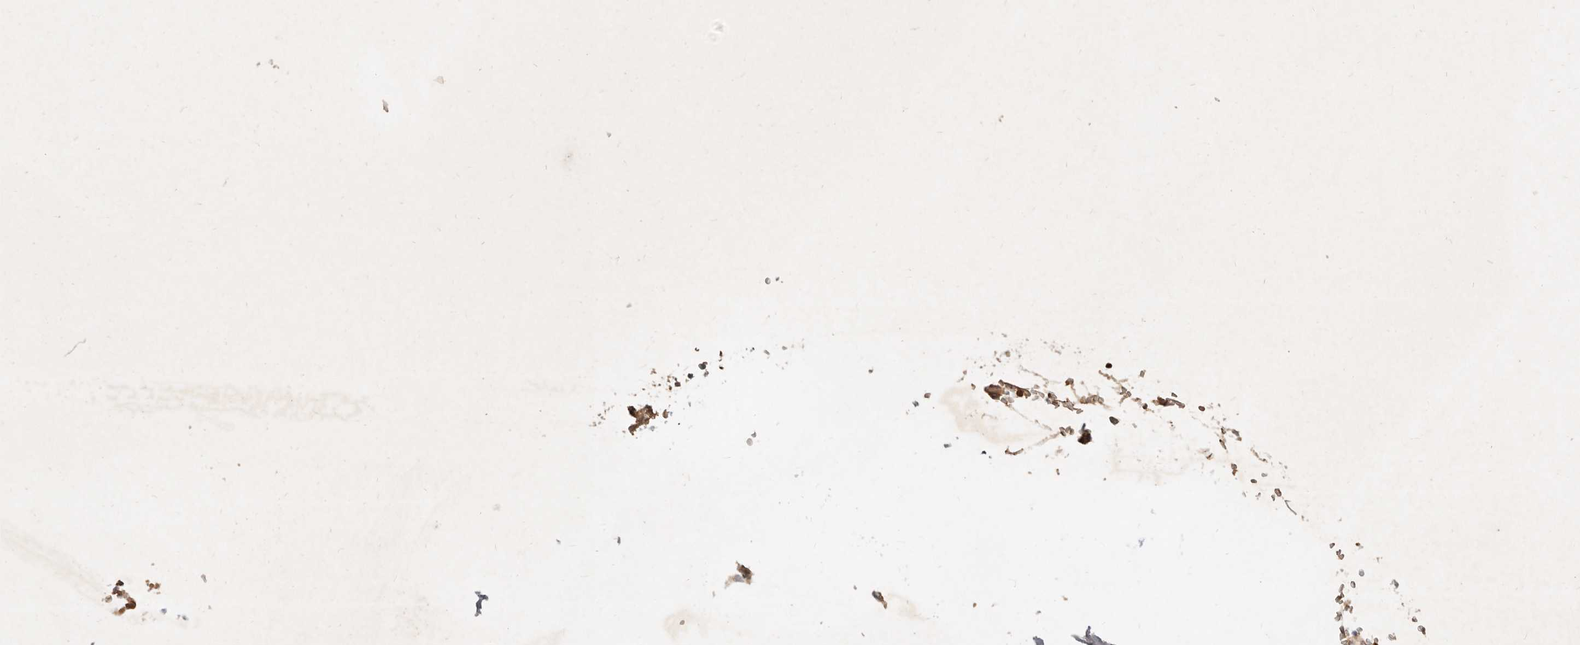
{"staining": {"intensity": "moderate", "quantity": "25%-75%", "location": "cytoplasmic/membranous"}, "tissue": "bone marrow", "cell_type": "Hematopoietic cells", "image_type": "normal", "snomed": [{"axis": "morphology", "description": "Normal tissue, NOS"}, {"axis": "topography", "description": "Bone marrow"}], "caption": "Immunohistochemical staining of benign human bone marrow shows moderate cytoplasmic/membranous protein expression in approximately 25%-75% of hematopoietic cells.", "gene": "FREM2", "patient": {"sex": "male", "age": 70}}